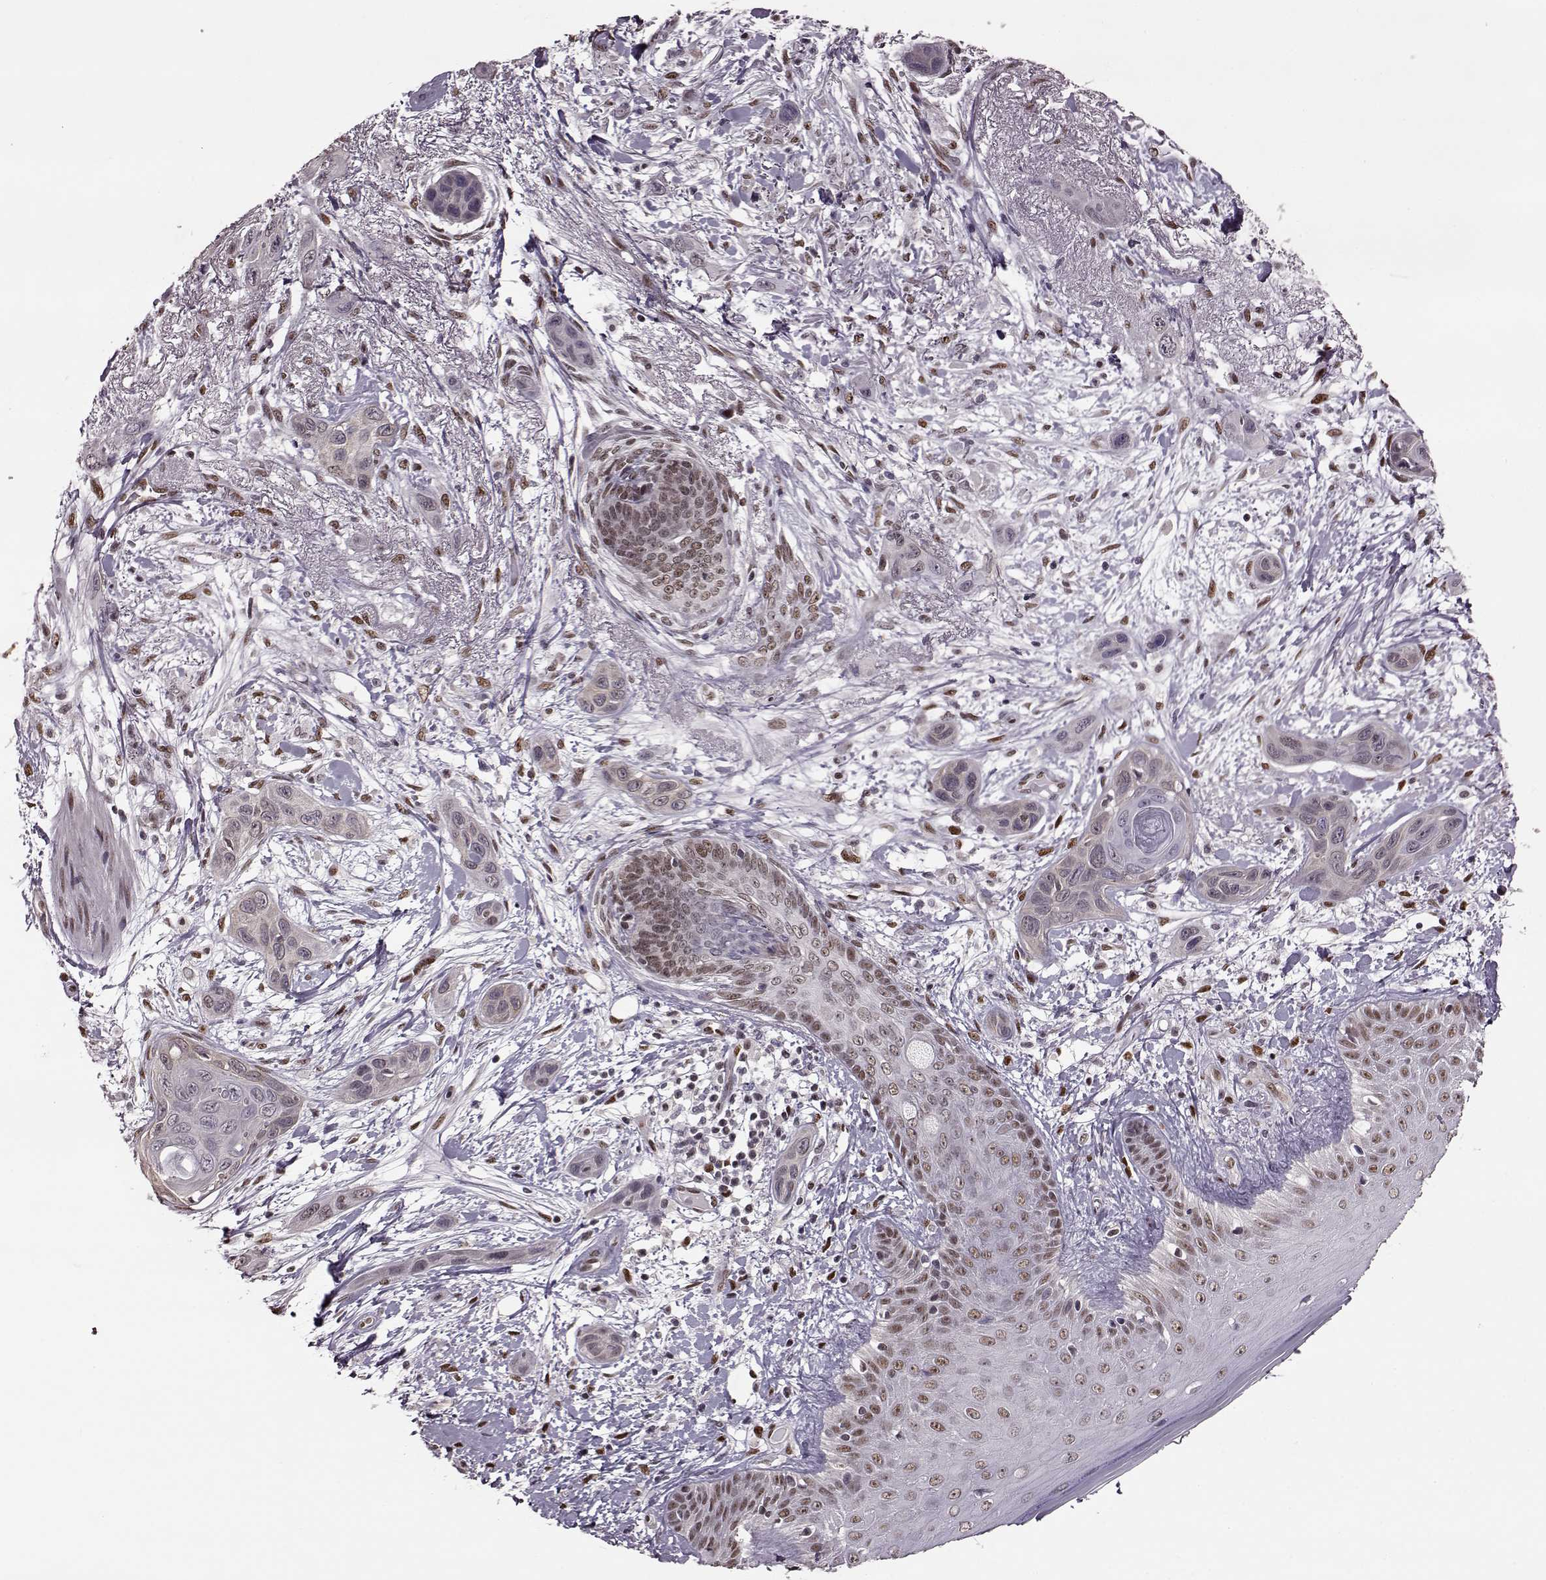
{"staining": {"intensity": "weak", "quantity": "25%-75%", "location": "nuclear"}, "tissue": "skin cancer", "cell_type": "Tumor cells", "image_type": "cancer", "snomed": [{"axis": "morphology", "description": "Squamous cell carcinoma, NOS"}, {"axis": "topography", "description": "Skin"}], "caption": "Tumor cells exhibit low levels of weak nuclear expression in about 25%-75% of cells in skin squamous cell carcinoma.", "gene": "FTO", "patient": {"sex": "male", "age": 79}}